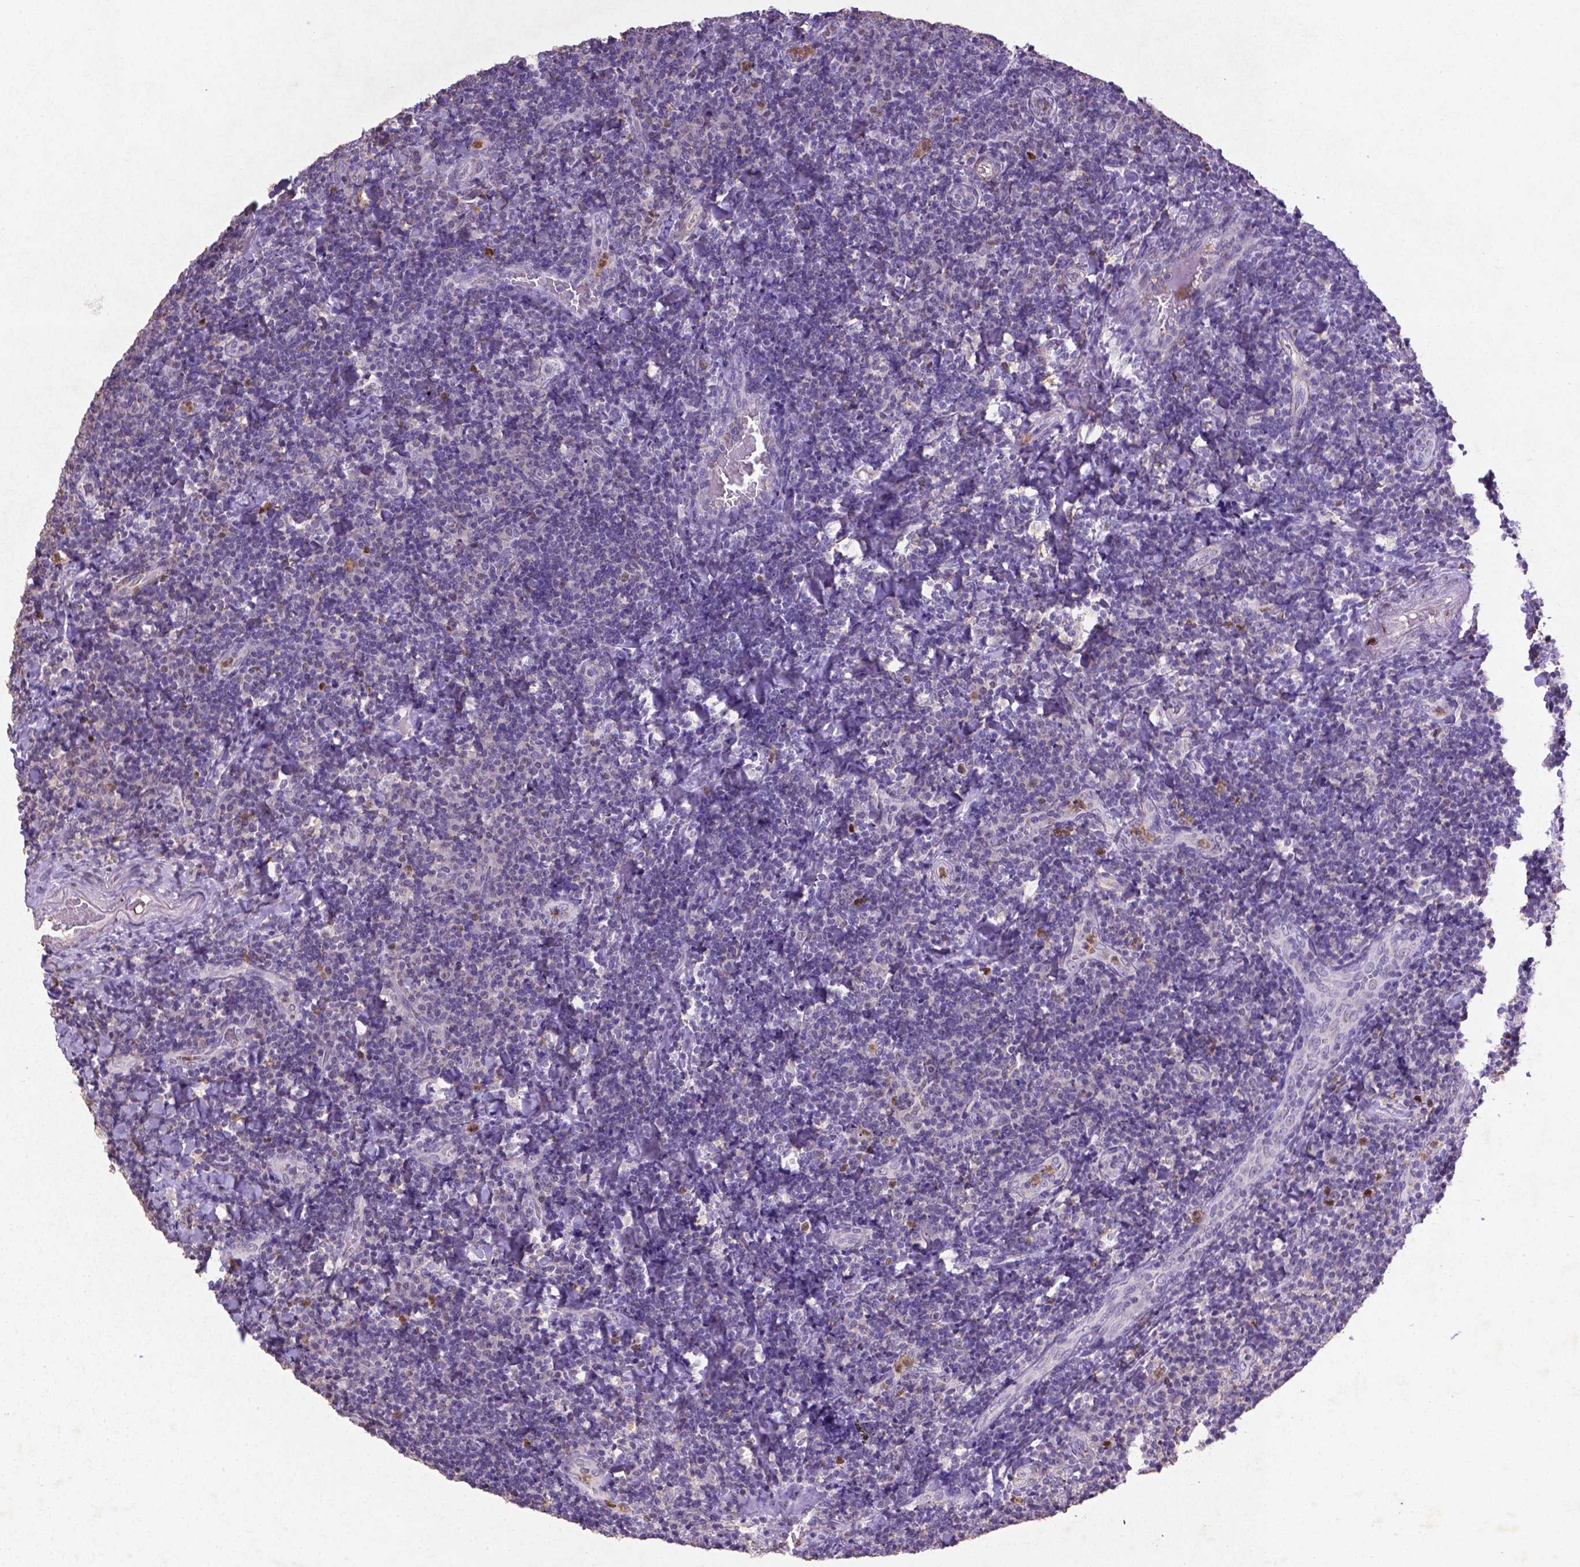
{"staining": {"intensity": "moderate", "quantity": "<25%", "location": "nuclear"}, "tissue": "tonsil", "cell_type": "Germinal center cells", "image_type": "normal", "snomed": [{"axis": "morphology", "description": "Normal tissue, NOS"}, {"axis": "topography", "description": "Tonsil"}], "caption": "Benign tonsil reveals moderate nuclear staining in approximately <25% of germinal center cells, visualized by immunohistochemistry. The staining was performed using DAB, with brown indicating positive protein expression. Nuclei are stained blue with hematoxylin.", "gene": "CDKN1A", "patient": {"sex": "male", "age": 17}}